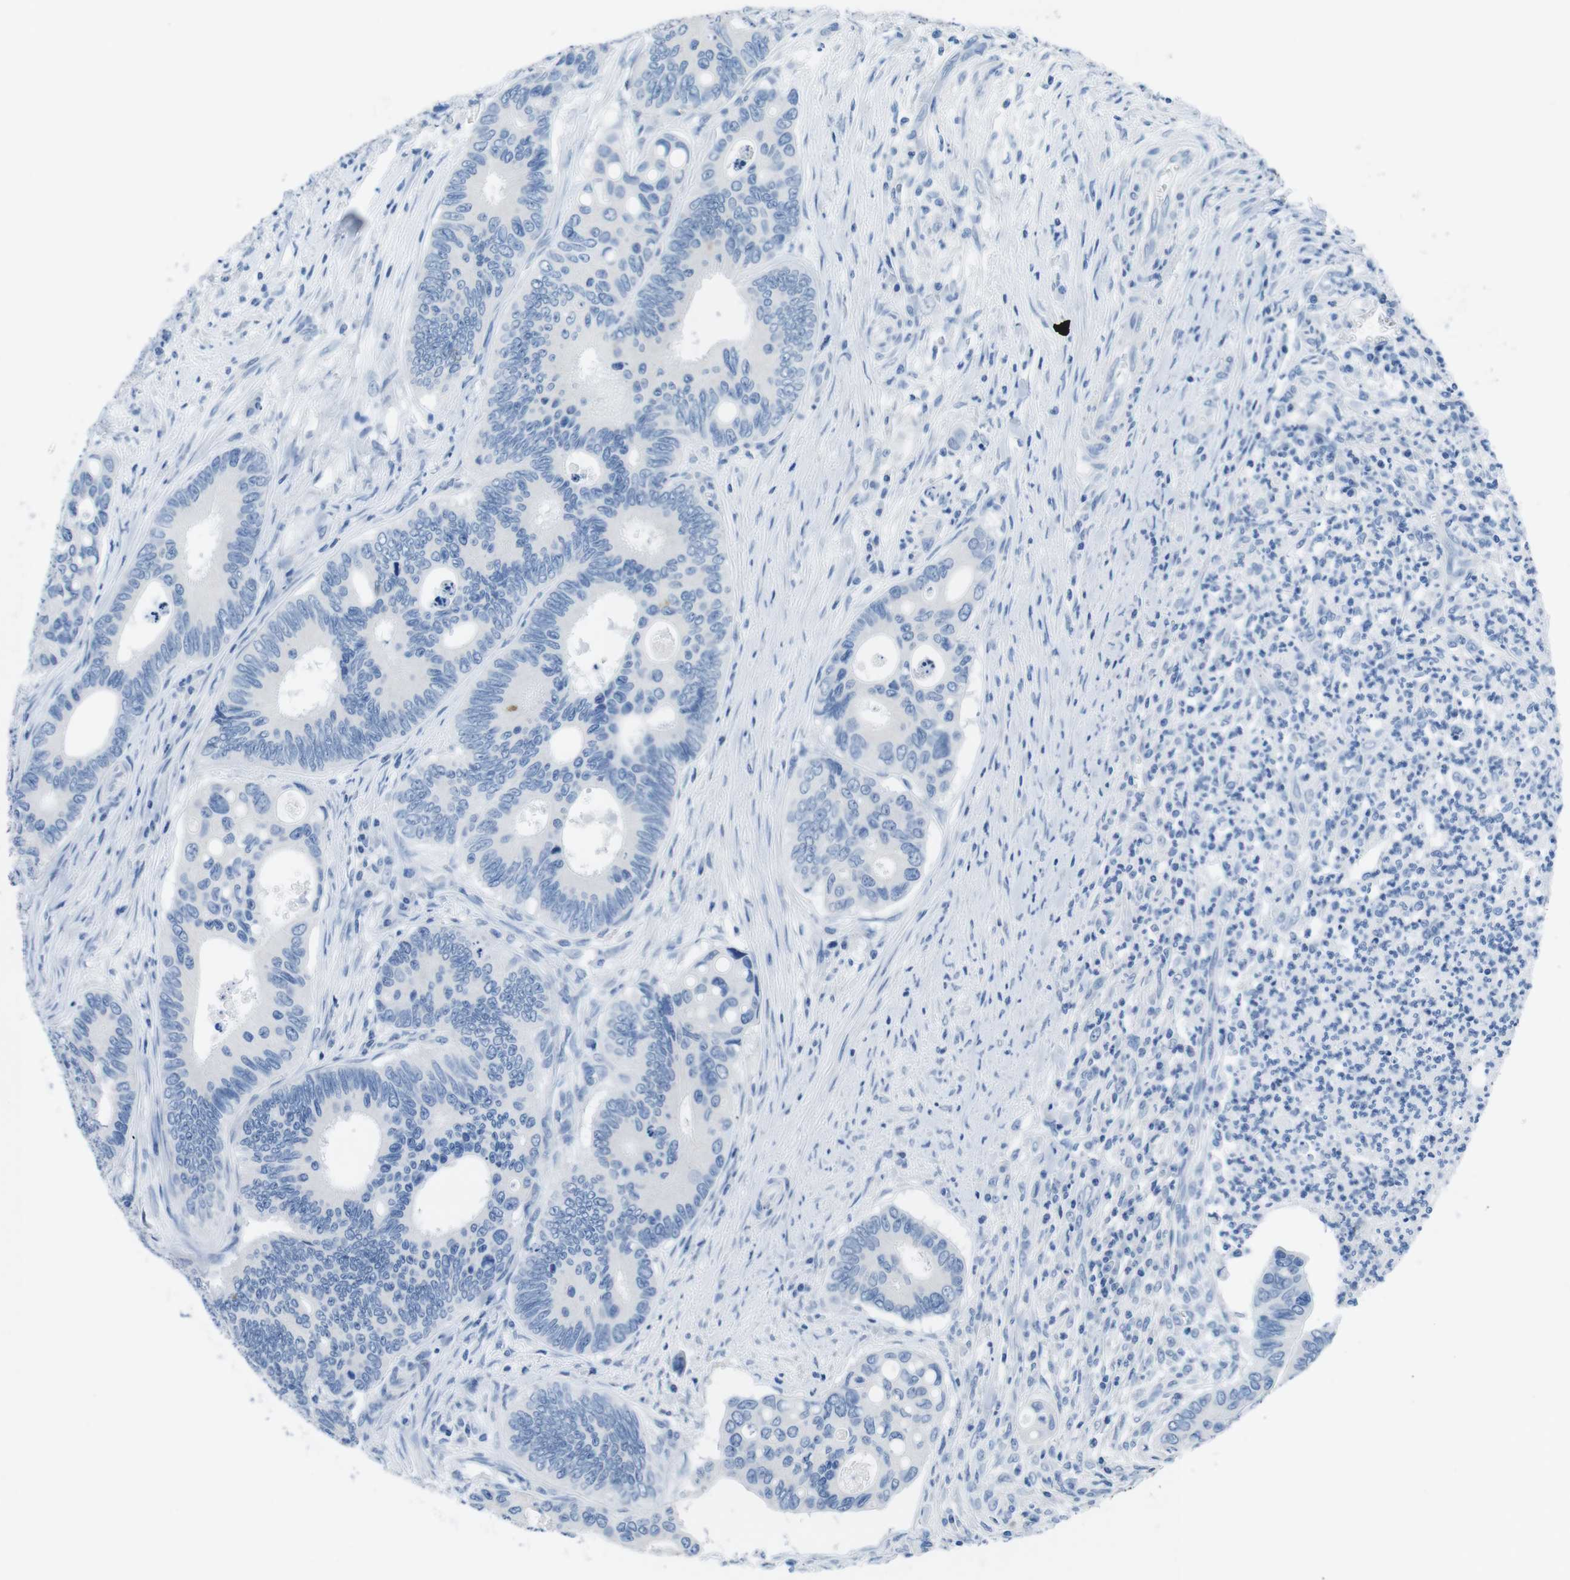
{"staining": {"intensity": "negative", "quantity": "none", "location": "none"}, "tissue": "colorectal cancer", "cell_type": "Tumor cells", "image_type": "cancer", "snomed": [{"axis": "morphology", "description": "Inflammation, NOS"}, {"axis": "morphology", "description": "Adenocarcinoma, NOS"}, {"axis": "topography", "description": "Colon"}], "caption": "IHC micrograph of neoplastic tissue: human colorectal adenocarcinoma stained with DAB shows no significant protein staining in tumor cells. Brightfield microscopy of immunohistochemistry (IHC) stained with DAB (brown) and hematoxylin (blue), captured at high magnification.", "gene": "MUC2", "patient": {"sex": "male", "age": 72}}